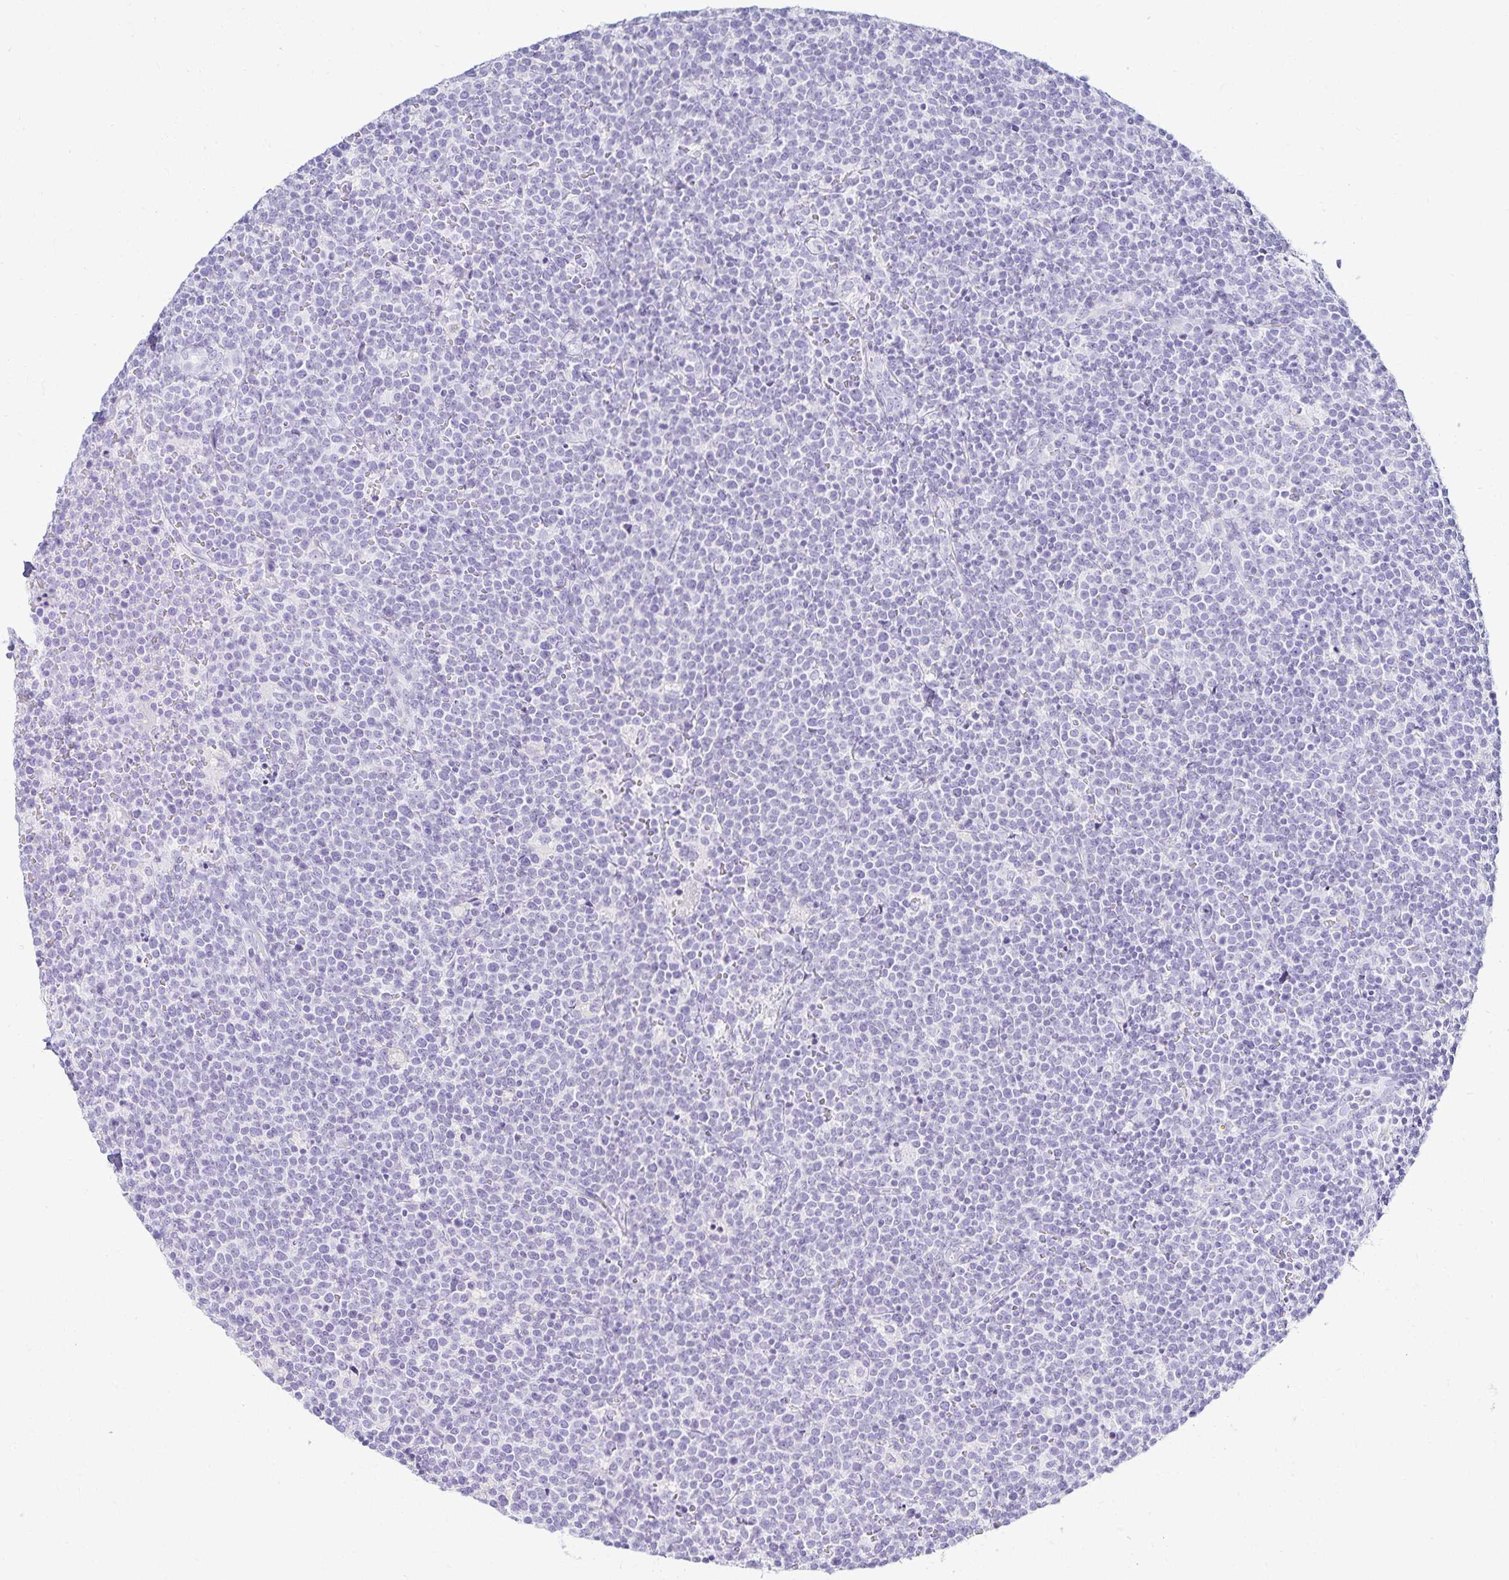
{"staining": {"intensity": "negative", "quantity": "none", "location": "none"}, "tissue": "lymphoma", "cell_type": "Tumor cells", "image_type": "cancer", "snomed": [{"axis": "morphology", "description": "Malignant lymphoma, non-Hodgkin's type, High grade"}, {"axis": "topography", "description": "Lymph node"}], "caption": "An IHC image of lymphoma is shown. There is no staining in tumor cells of lymphoma. (DAB immunohistochemistry with hematoxylin counter stain).", "gene": "GP2", "patient": {"sex": "male", "age": 61}}